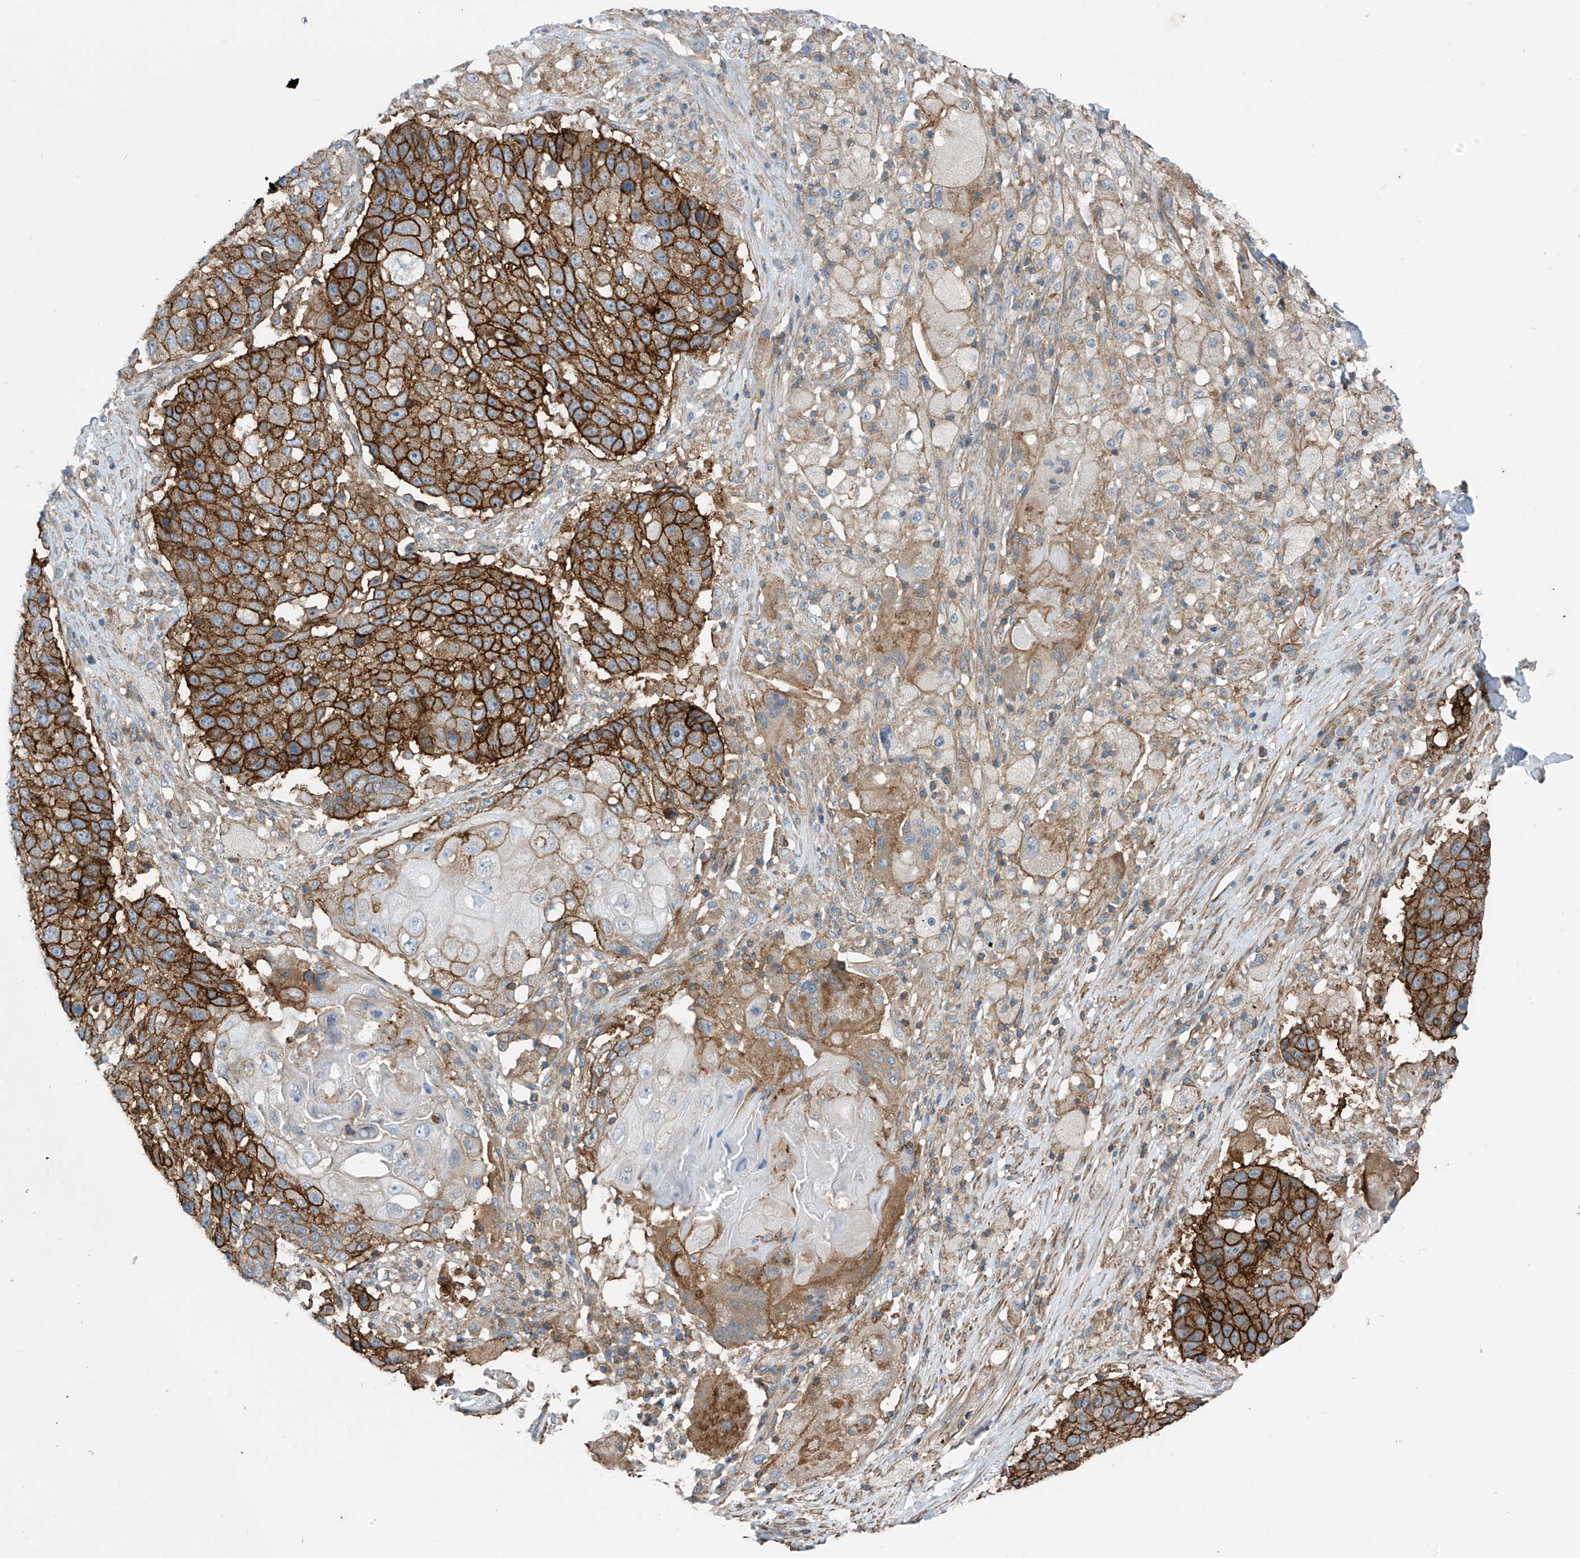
{"staining": {"intensity": "strong", "quantity": ">75%", "location": "cytoplasmic/membranous"}, "tissue": "lung cancer", "cell_type": "Tumor cells", "image_type": "cancer", "snomed": [{"axis": "morphology", "description": "Squamous cell carcinoma, NOS"}, {"axis": "topography", "description": "Lung"}], "caption": "The immunohistochemical stain highlights strong cytoplasmic/membranous expression in tumor cells of lung cancer tissue.", "gene": "SLC1A5", "patient": {"sex": "male", "age": 61}}